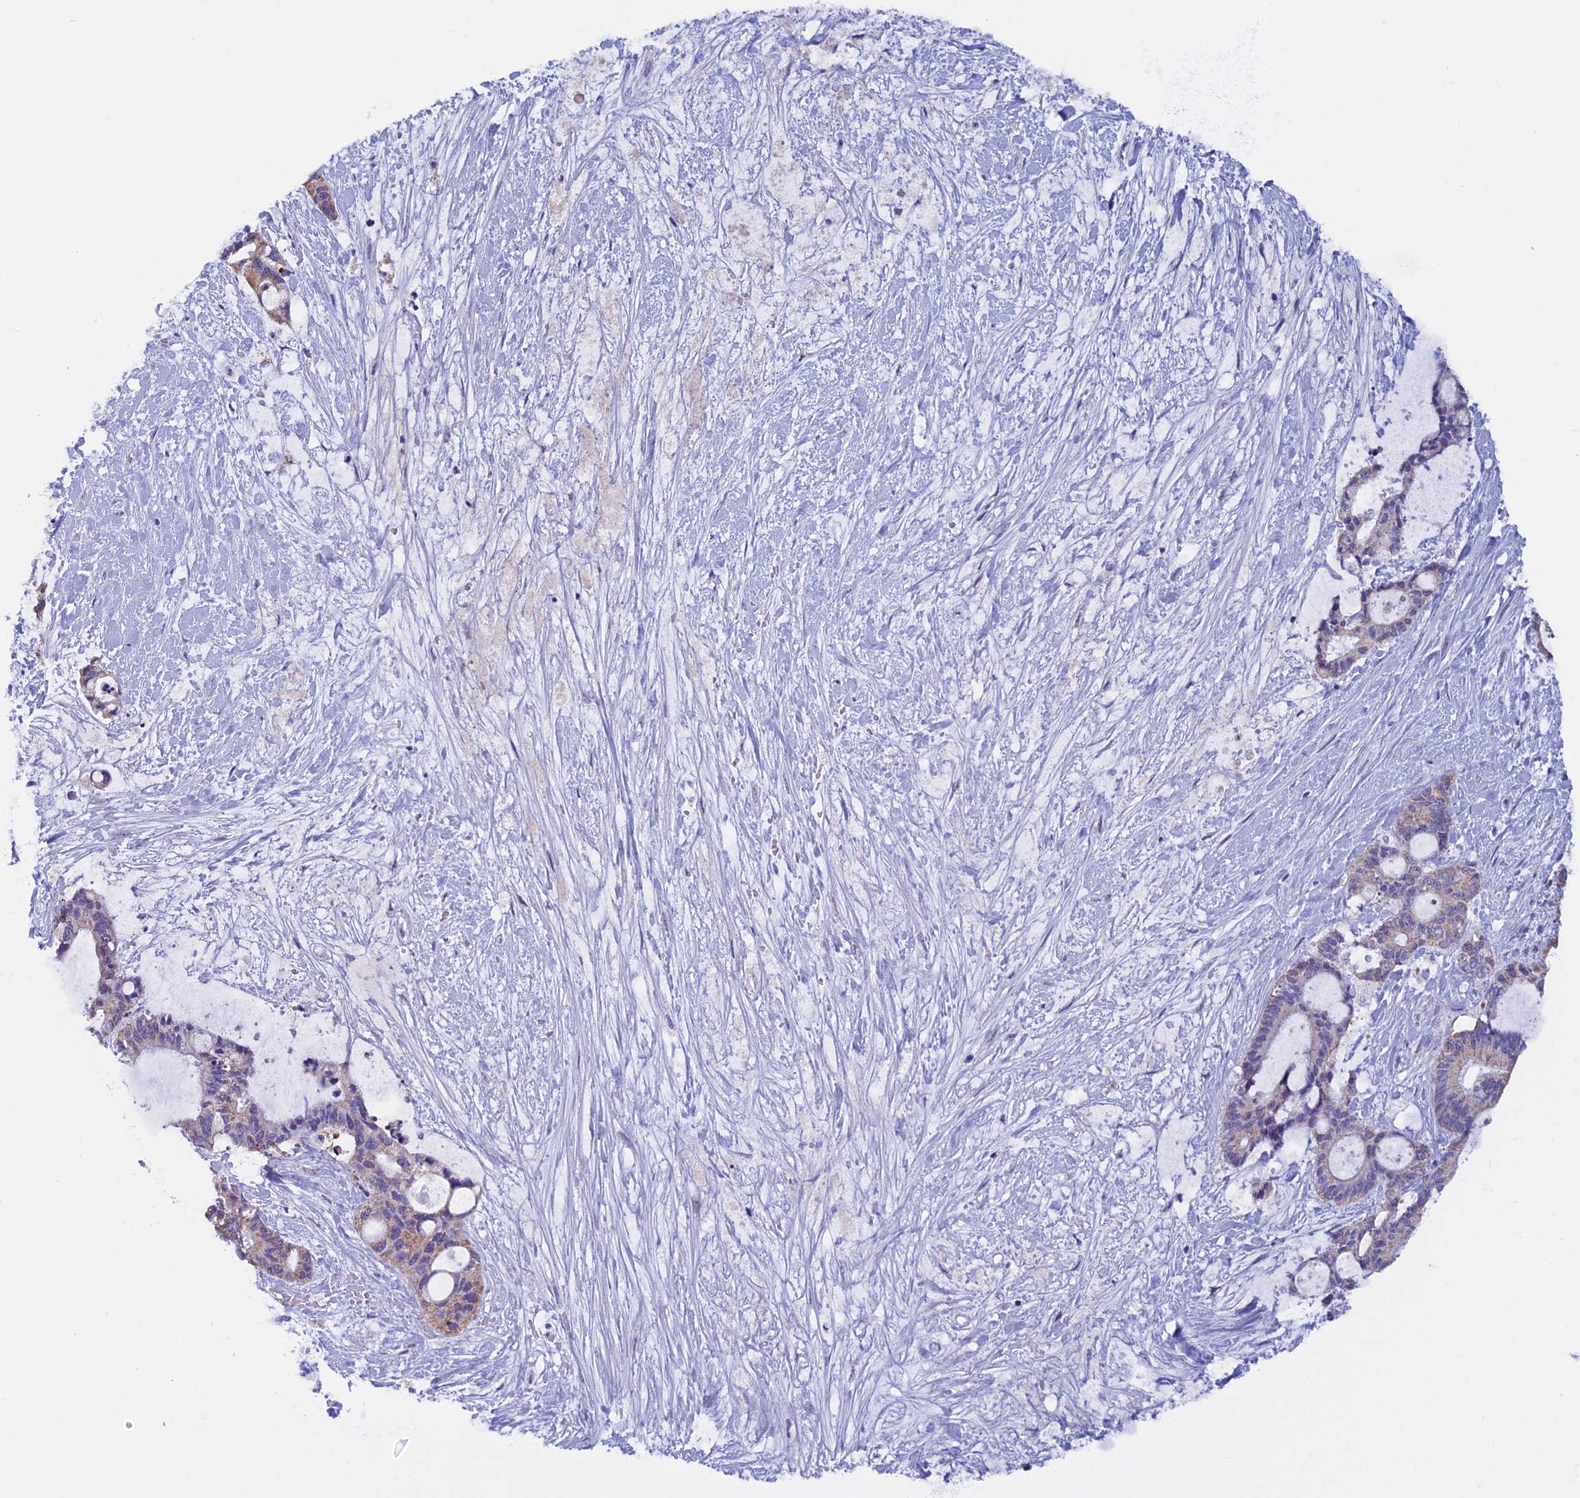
{"staining": {"intensity": "weak", "quantity": ">75%", "location": "cytoplasmic/membranous"}, "tissue": "liver cancer", "cell_type": "Tumor cells", "image_type": "cancer", "snomed": [{"axis": "morphology", "description": "Normal tissue, NOS"}, {"axis": "morphology", "description": "Cholangiocarcinoma"}, {"axis": "topography", "description": "Liver"}, {"axis": "topography", "description": "Peripheral nerve tissue"}], "caption": "IHC (DAB (3,3'-diaminobenzidine)) staining of cholangiocarcinoma (liver) displays weak cytoplasmic/membranous protein staining in about >75% of tumor cells. (DAB (3,3'-diaminobenzidine) = brown stain, brightfield microscopy at high magnification).", "gene": "ZNF317", "patient": {"sex": "female", "age": 73}}